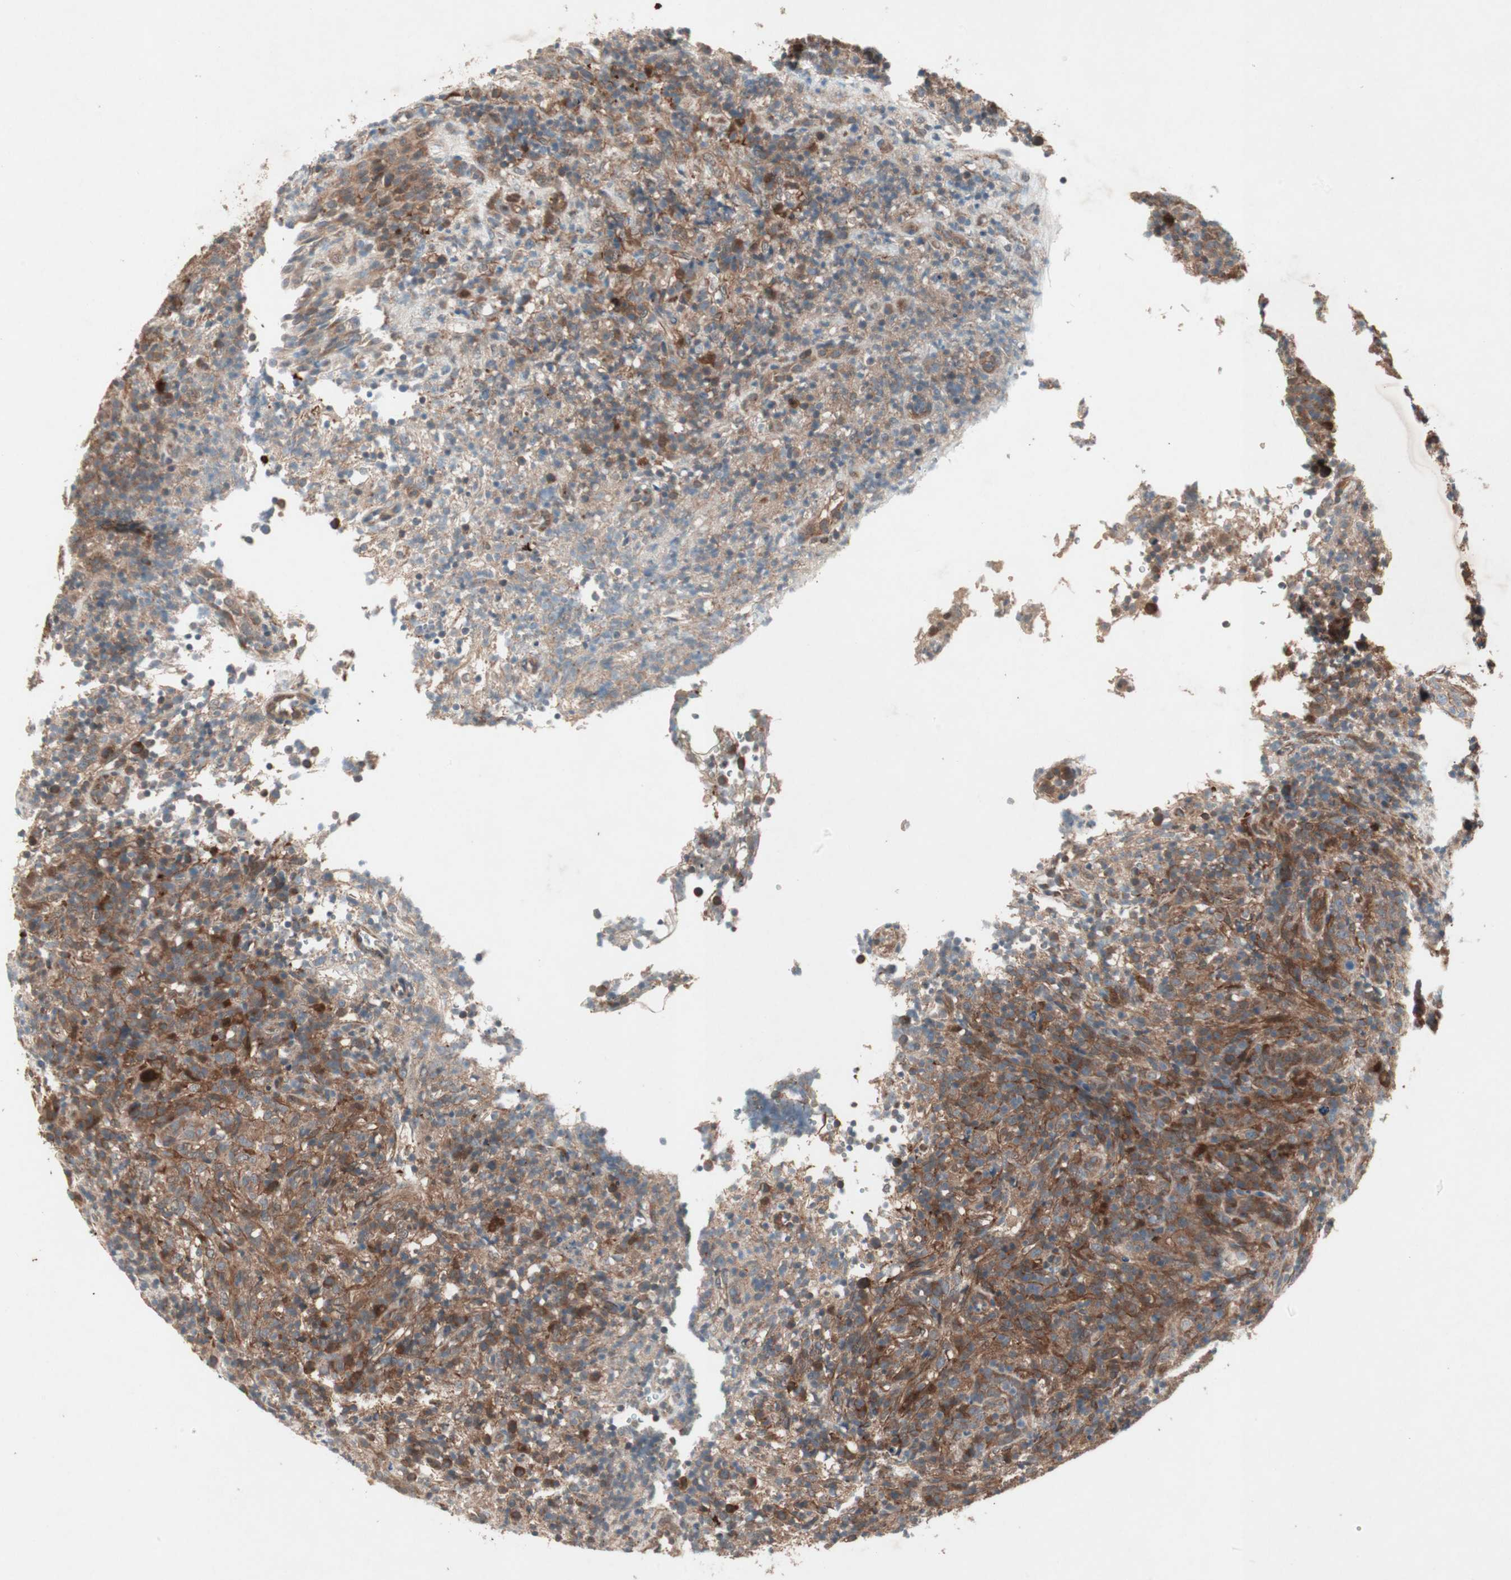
{"staining": {"intensity": "moderate", "quantity": ">75%", "location": "cytoplasmic/membranous"}, "tissue": "lymphoma", "cell_type": "Tumor cells", "image_type": "cancer", "snomed": [{"axis": "morphology", "description": "Malignant lymphoma, non-Hodgkin's type, High grade"}, {"axis": "topography", "description": "Lymph node"}], "caption": "About >75% of tumor cells in lymphoma demonstrate moderate cytoplasmic/membranous protein positivity as visualized by brown immunohistochemical staining.", "gene": "SDSL", "patient": {"sex": "female", "age": 76}}